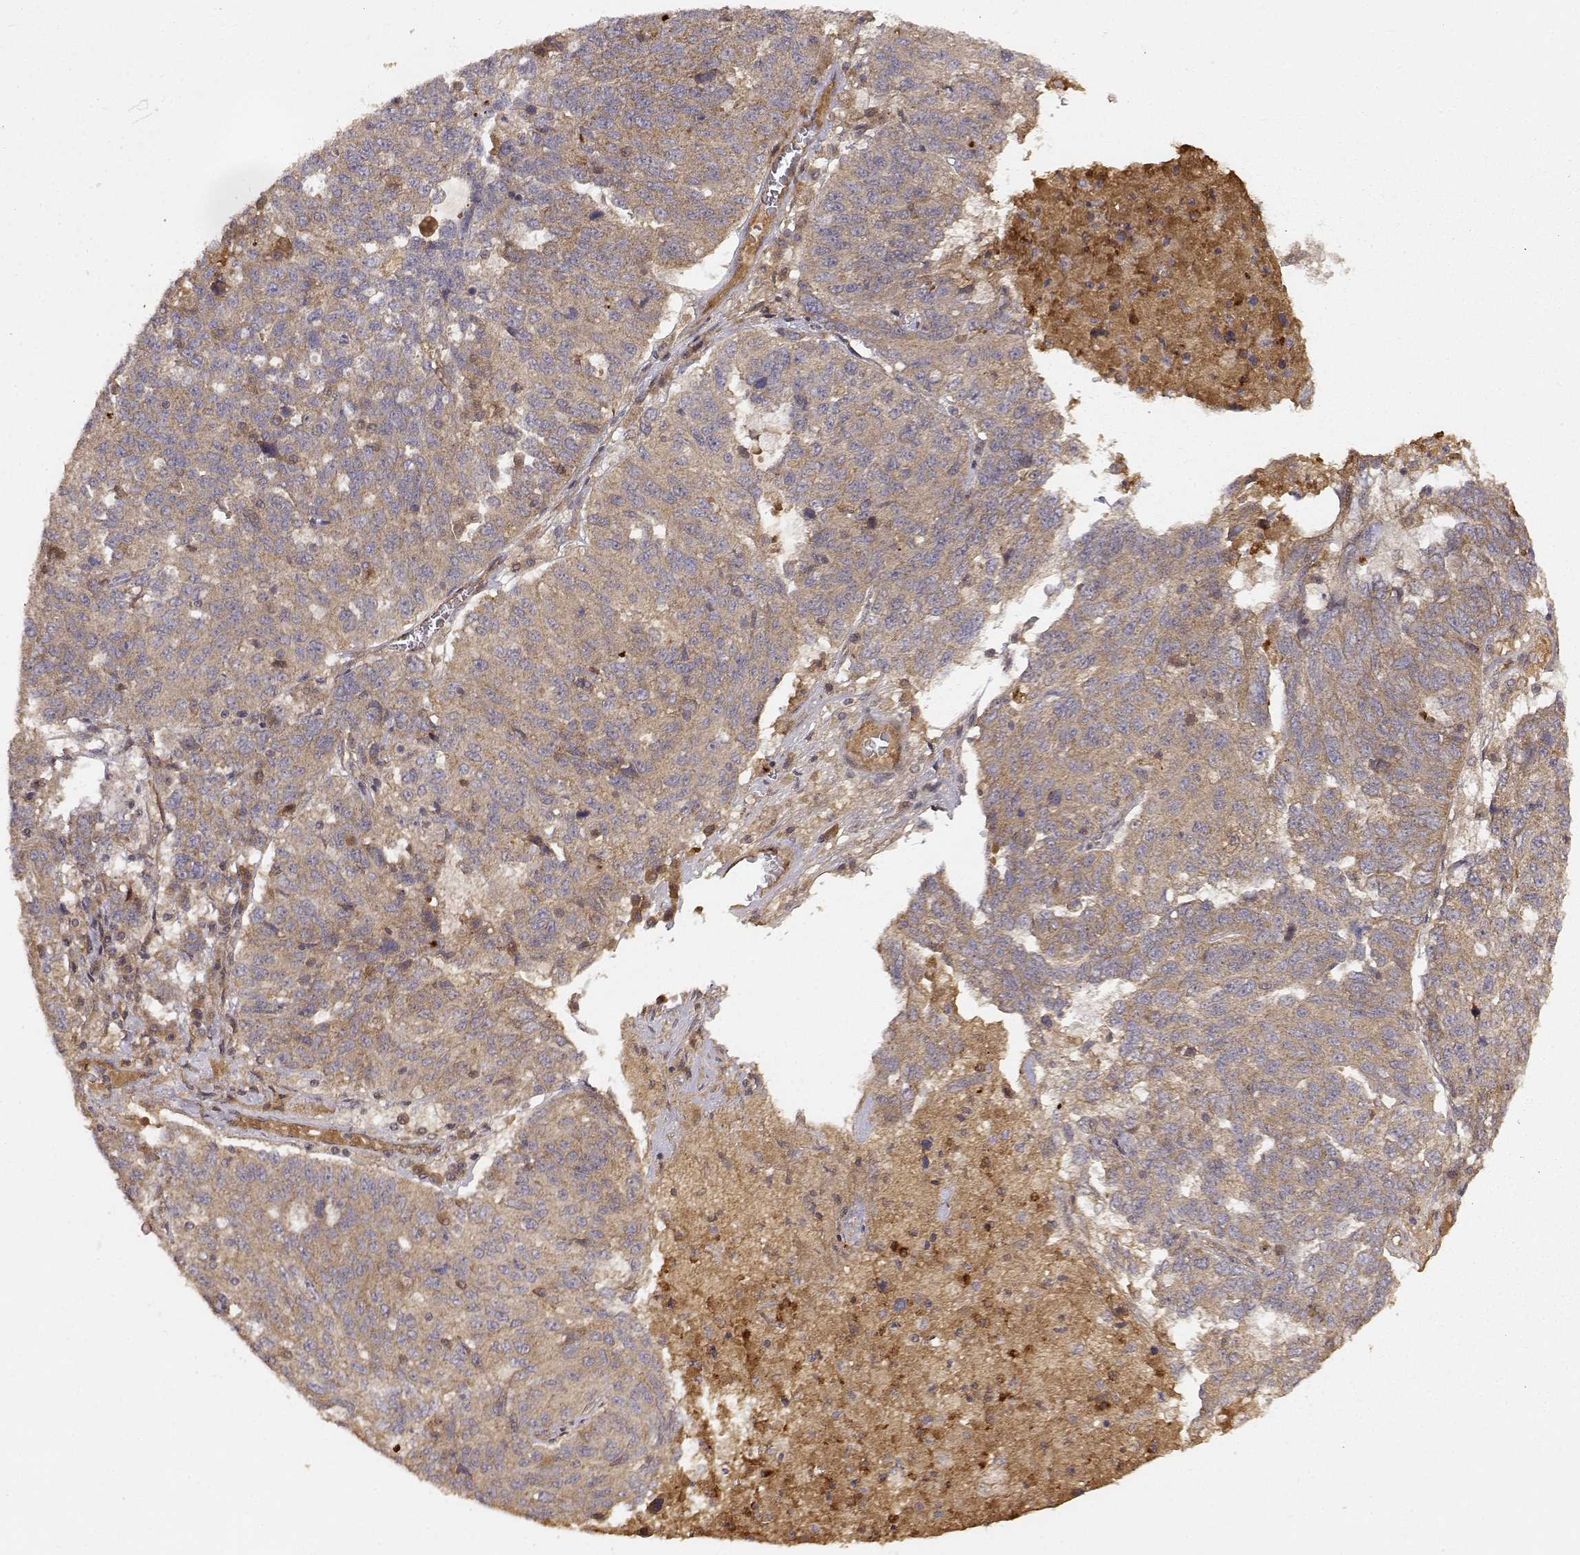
{"staining": {"intensity": "weak", "quantity": ">75%", "location": "cytoplasmic/membranous"}, "tissue": "ovarian cancer", "cell_type": "Tumor cells", "image_type": "cancer", "snomed": [{"axis": "morphology", "description": "Cystadenocarcinoma, serous, NOS"}, {"axis": "topography", "description": "Ovary"}], "caption": "DAB immunohistochemical staining of ovarian cancer exhibits weak cytoplasmic/membranous protein positivity in approximately >75% of tumor cells.", "gene": "CDK5RAP2", "patient": {"sex": "female", "age": 71}}